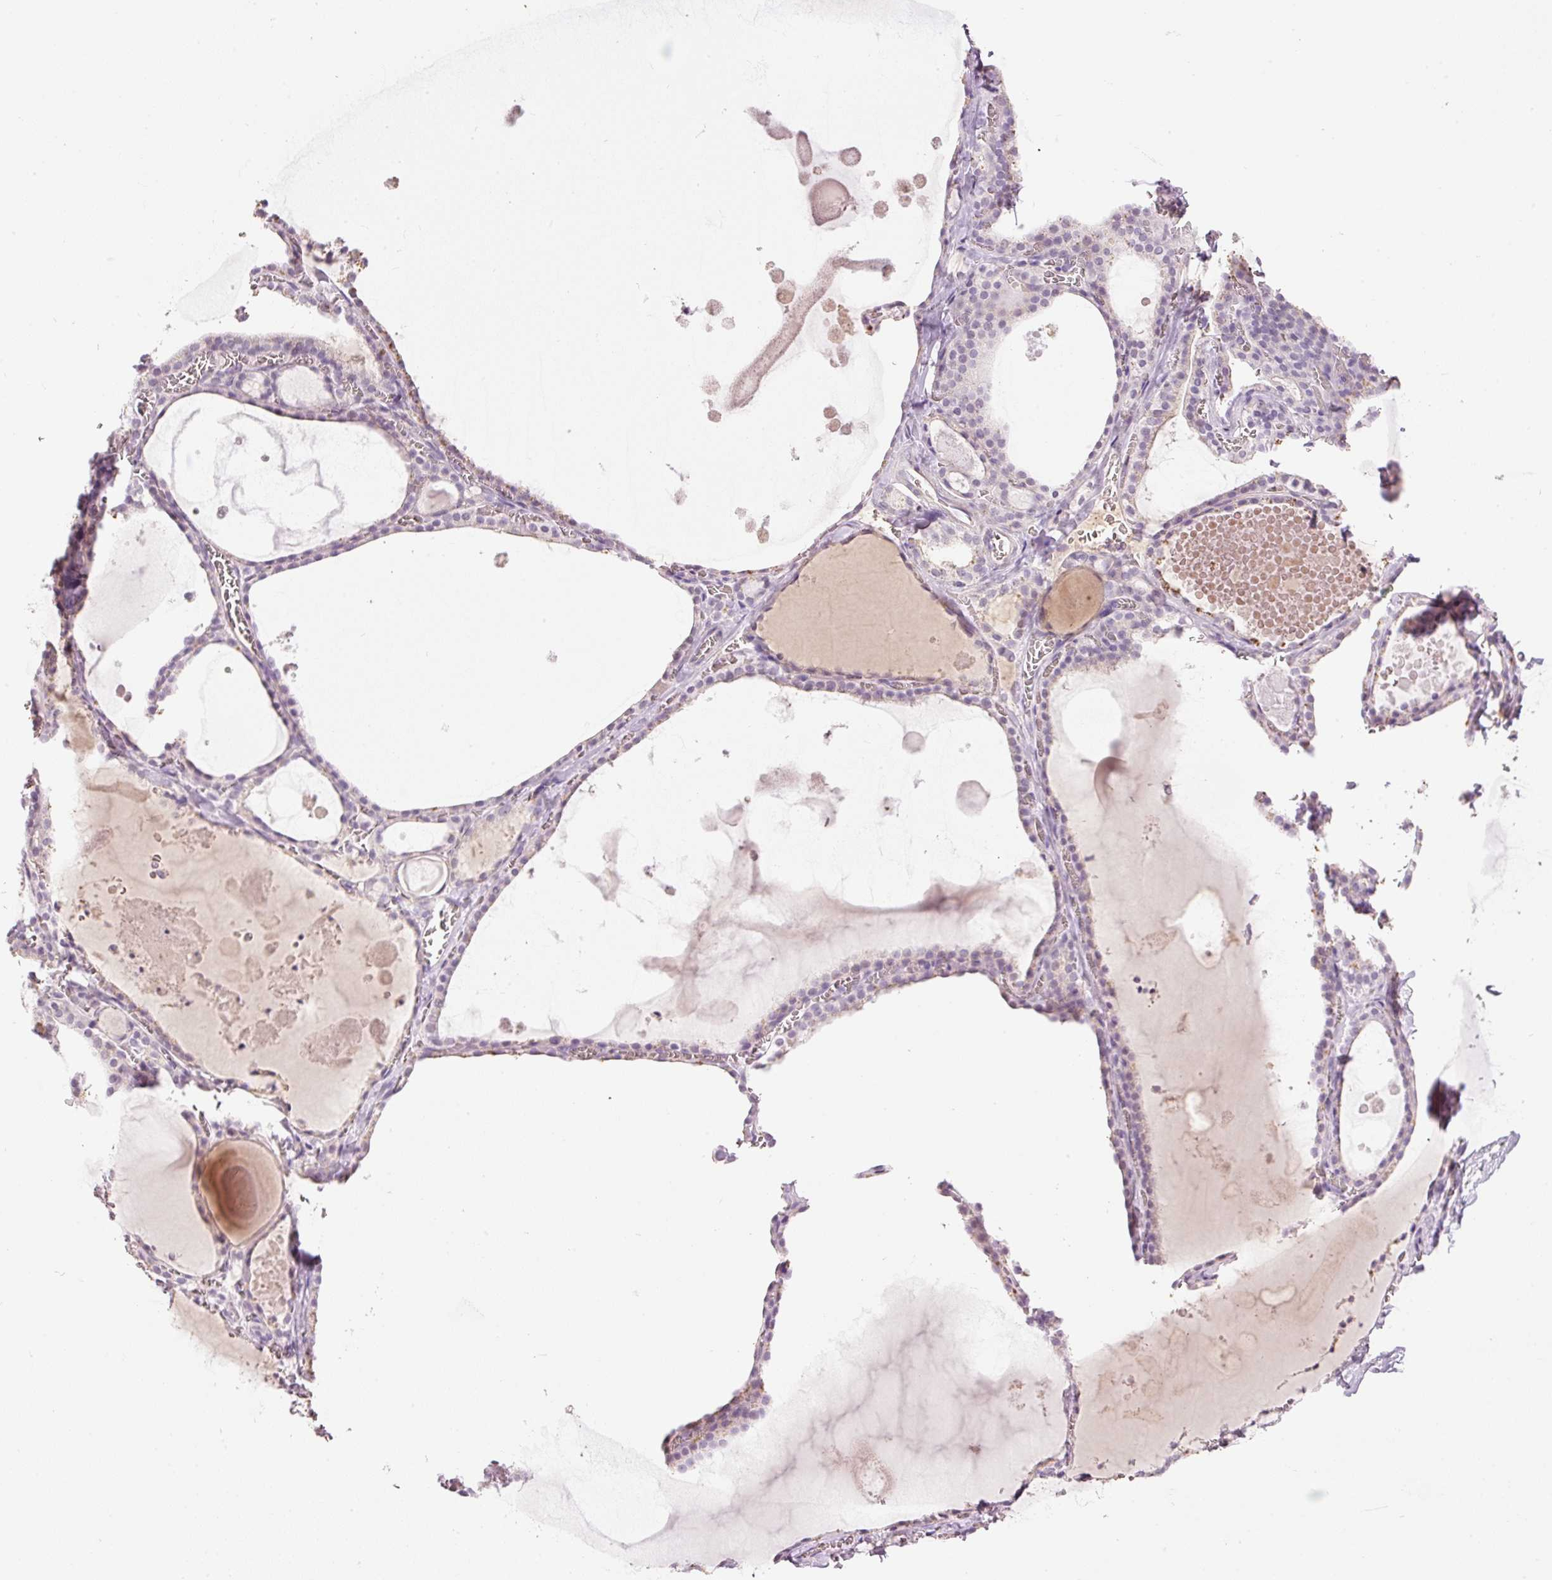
{"staining": {"intensity": "negative", "quantity": "none", "location": "none"}, "tissue": "thyroid gland", "cell_type": "Glandular cells", "image_type": "normal", "snomed": [{"axis": "morphology", "description": "Normal tissue, NOS"}, {"axis": "topography", "description": "Thyroid gland"}], "caption": "A photomicrograph of human thyroid gland is negative for staining in glandular cells. The staining was performed using DAB to visualize the protein expression in brown, while the nuclei were stained in blue with hematoxylin (Magnification: 20x).", "gene": "LY6G6D", "patient": {"sex": "male", "age": 56}}